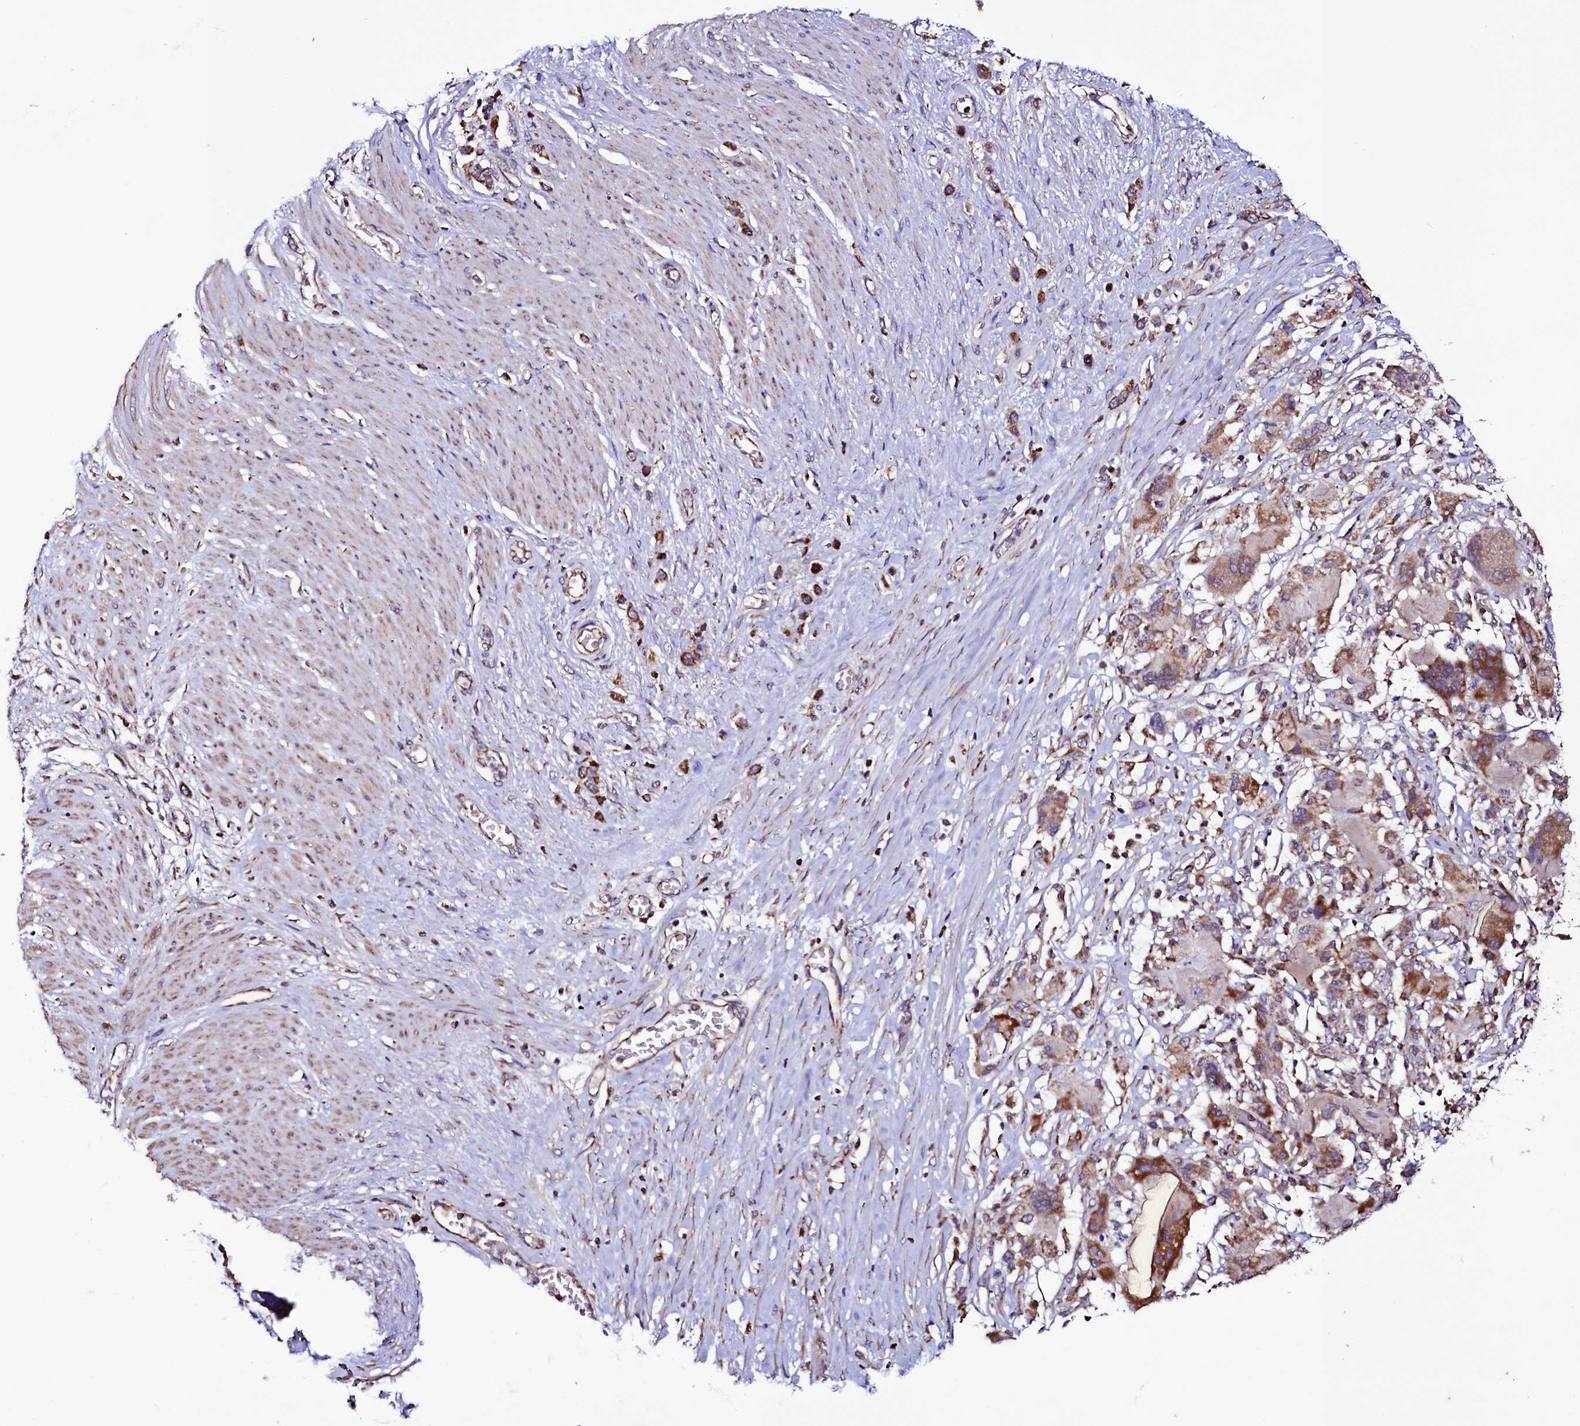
{"staining": {"intensity": "strong", "quantity": ">75%", "location": "cytoplasmic/membranous"}, "tissue": "stomach cancer", "cell_type": "Tumor cells", "image_type": "cancer", "snomed": [{"axis": "morphology", "description": "Adenocarcinoma, NOS"}, {"axis": "morphology", "description": "Adenocarcinoma, High grade"}, {"axis": "topography", "description": "Stomach, upper"}, {"axis": "topography", "description": "Stomach, lower"}], "caption": "This image displays adenocarcinoma (stomach) stained with immunohistochemistry to label a protein in brown. The cytoplasmic/membranous of tumor cells show strong positivity for the protein. Nuclei are counter-stained blue.", "gene": "STARD5", "patient": {"sex": "female", "age": 65}}